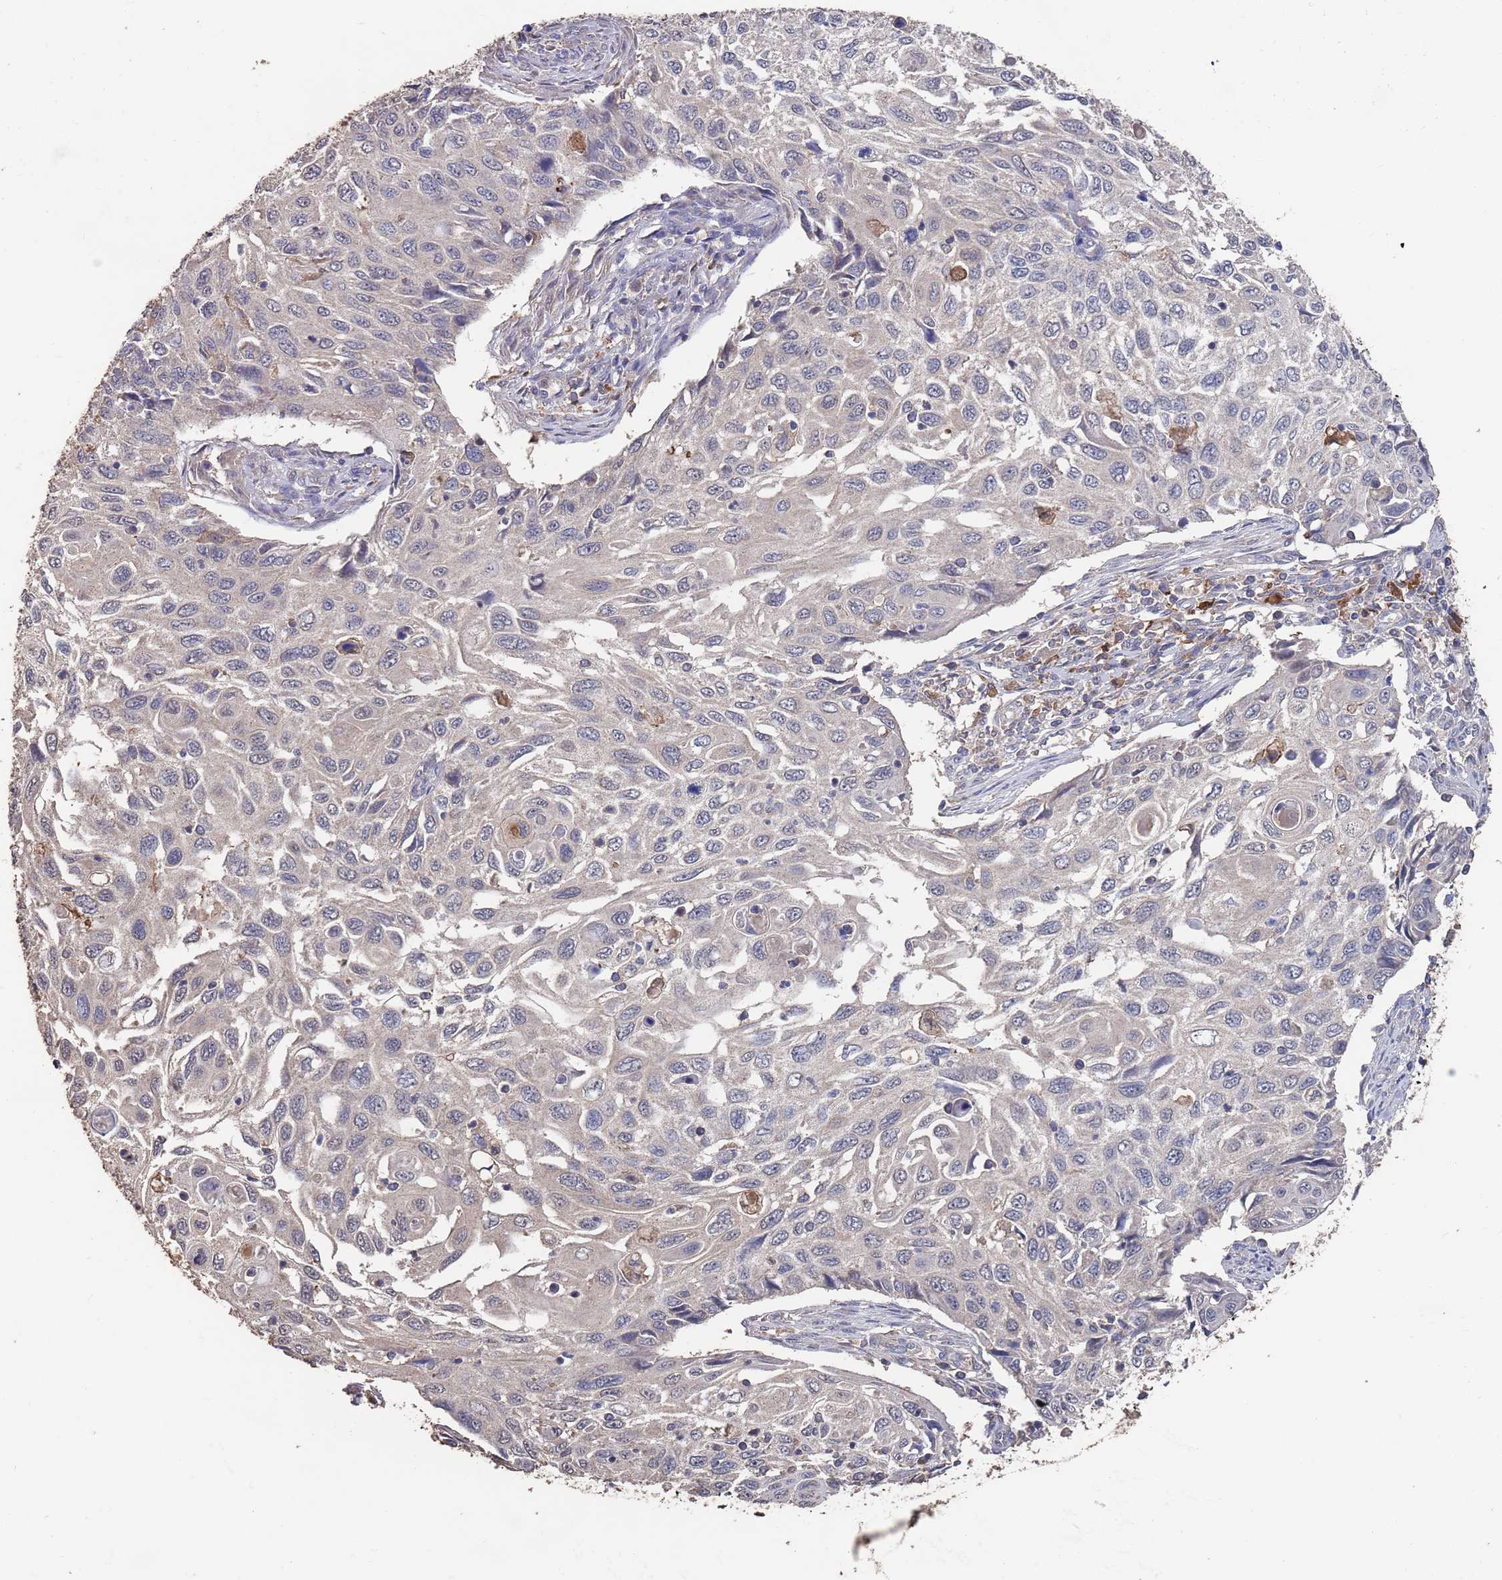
{"staining": {"intensity": "negative", "quantity": "none", "location": "none"}, "tissue": "cervical cancer", "cell_type": "Tumor cells", "image_type": "cancer", "snomed": [{"axis": "morphology", "description": "Squamous cell carcinoma, NOS"}, {"axis": "topography", "description": "Cervix"}], "caption": "Squamous cell carcinoma (cervical) was stained to show a protein in brown. There is no significant expression in tumor cells. The staining was performed using DAB to visualize the protein expression in brown, while the nuclei were stained in blue with hematoxylin (Magnification: 20x).", "gene": "BTBD18", "patient": {"sex": "female", "age": 70}}